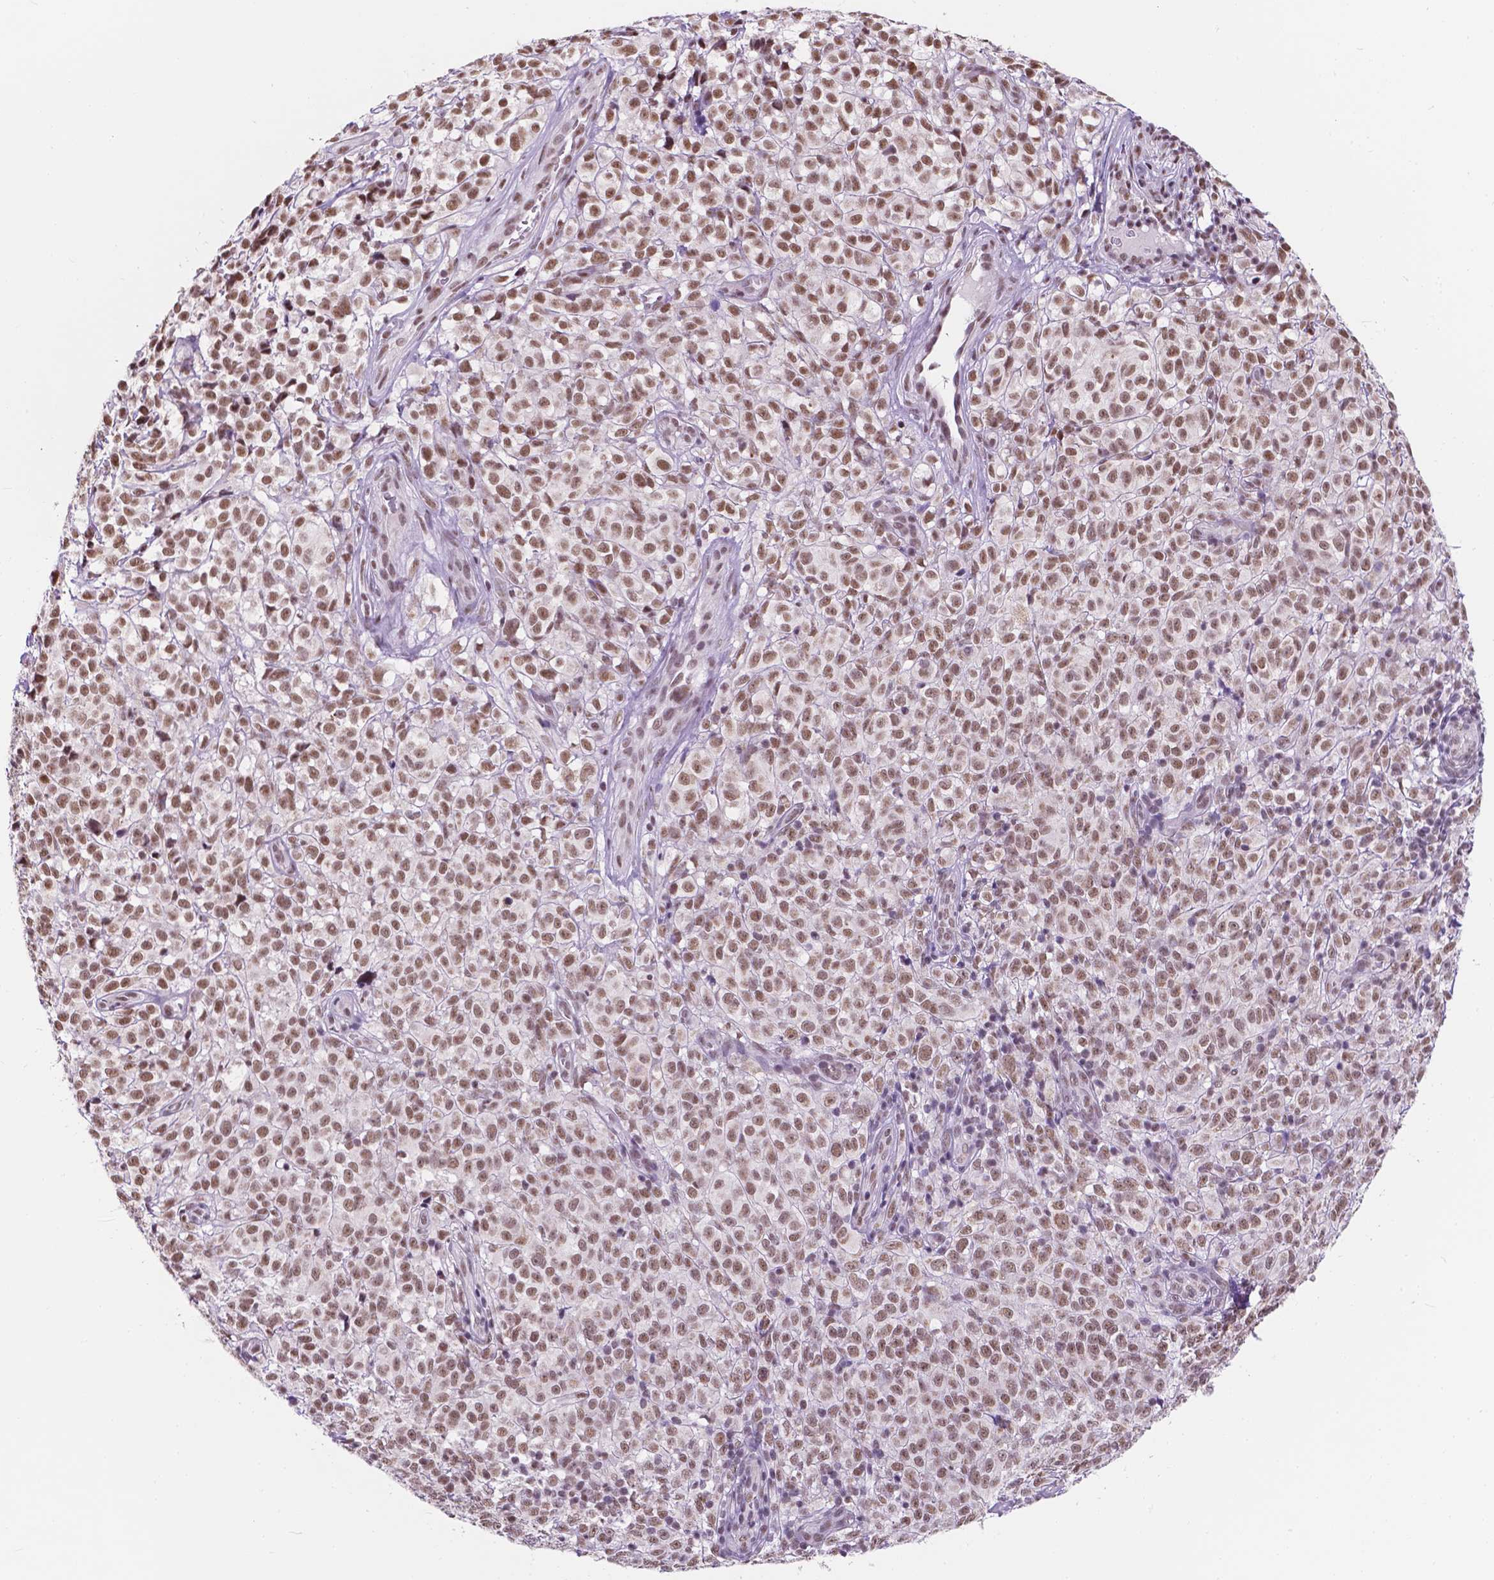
{"staining": {"intensity": "moderate", "quantity": ">75%", "location": "nuclear"}, "tissue": "melanoma", "cell_type": "Tumor cells", "image_type": "cancer", "snomed": [{"axis": "morphology", "description": "Malignant melanoma, NOS"}, {"axis": "topography", "description": "Skin"}], "caption": "DAB immunohistochemical staining of melanoma displays moderate nuclear protein positivity in approximately >75% of tumor cells.", "gene": "BCAS2", "patient": {"sex": "male", "age": 85}}